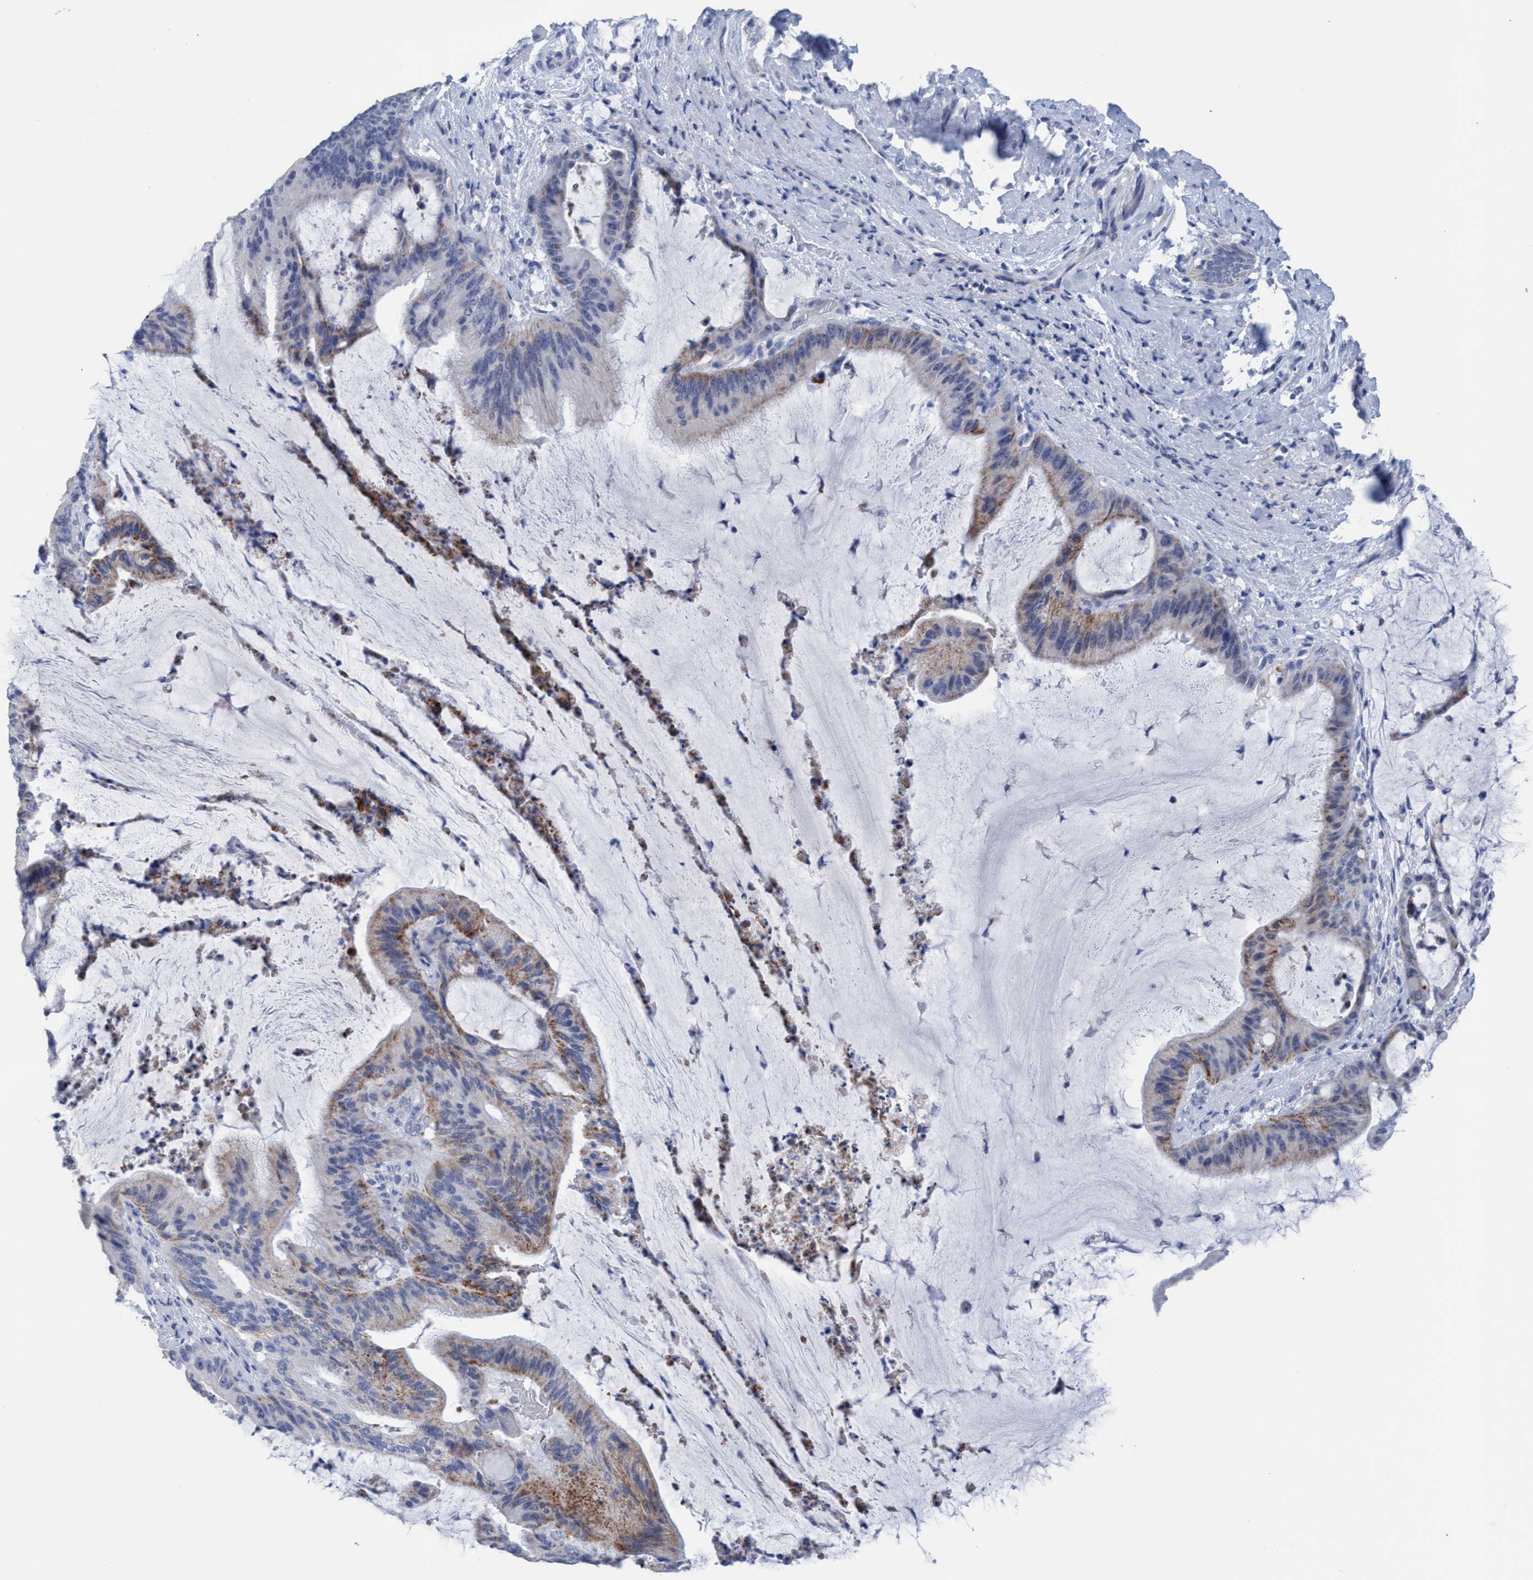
{"staining": {"intensity": "weak", "quantity": "25%-75%", "location": "cytoplasmic/membranous"}, "tissue": "liver cancer", "cell_type": "Tumor cells", "image_type": "cancer", "snomed": [{"axis": "morphology", "description": "Normal tissue, NOS"}, {"axis": "morphology", "description": "Cholangiocarcinoma"}, {"axis": "topography", "description": "Liver"}, {"axis": "topography", "description": "Peripheral nerve tissue"}], "caption": "This photomicrograph demonstrates liver cholangiocarcinoma stained with immunohistochemistry to label a protein in brown. The cytoplasmic/membranous of tumor cells show weak positivity for the protein. Nuclei are counter-stained blue.", "gene": "RSAD1", "patient": {"sex": "female", "age": 73}}